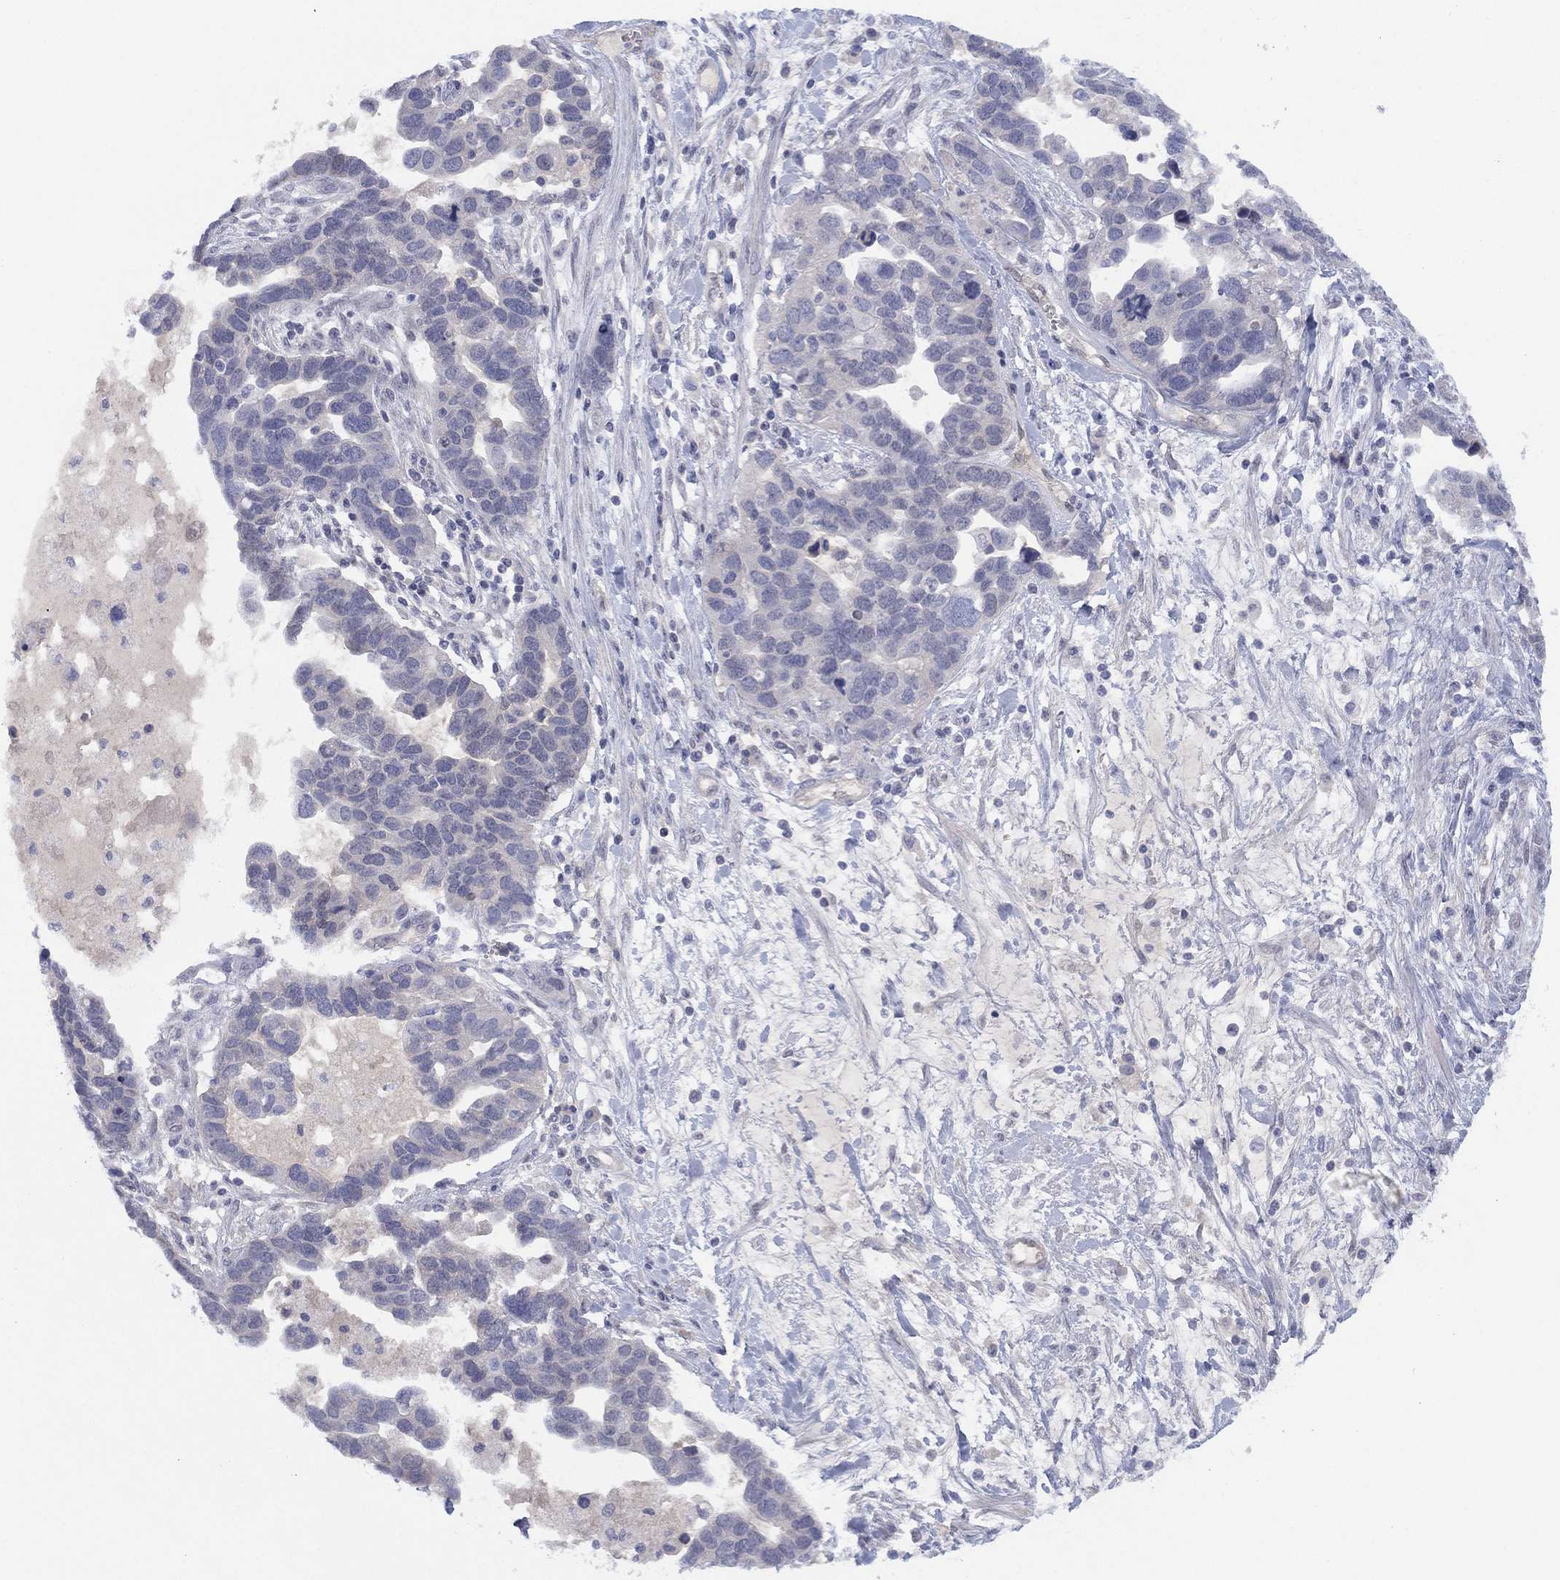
{"staining": {"intensity": "negative", "quantity": "none", "location": "none"}, "tissue": "ovarian cancer", "cell_type": "Tumor cells", "image_type": "cancer", "snomed": [{"axis": "morphology", "description": "Cystadenocarcinoma, serous, NOS"}, {"axis": "topography", "description": "Ovary"}], "caption": "Human ovarian serous cystadenocarcinoma stained for a protein using IHC shows no staining in tumor cells.", "gene": "DDAH1", "patient": {"sex": "female", "age": 54}}